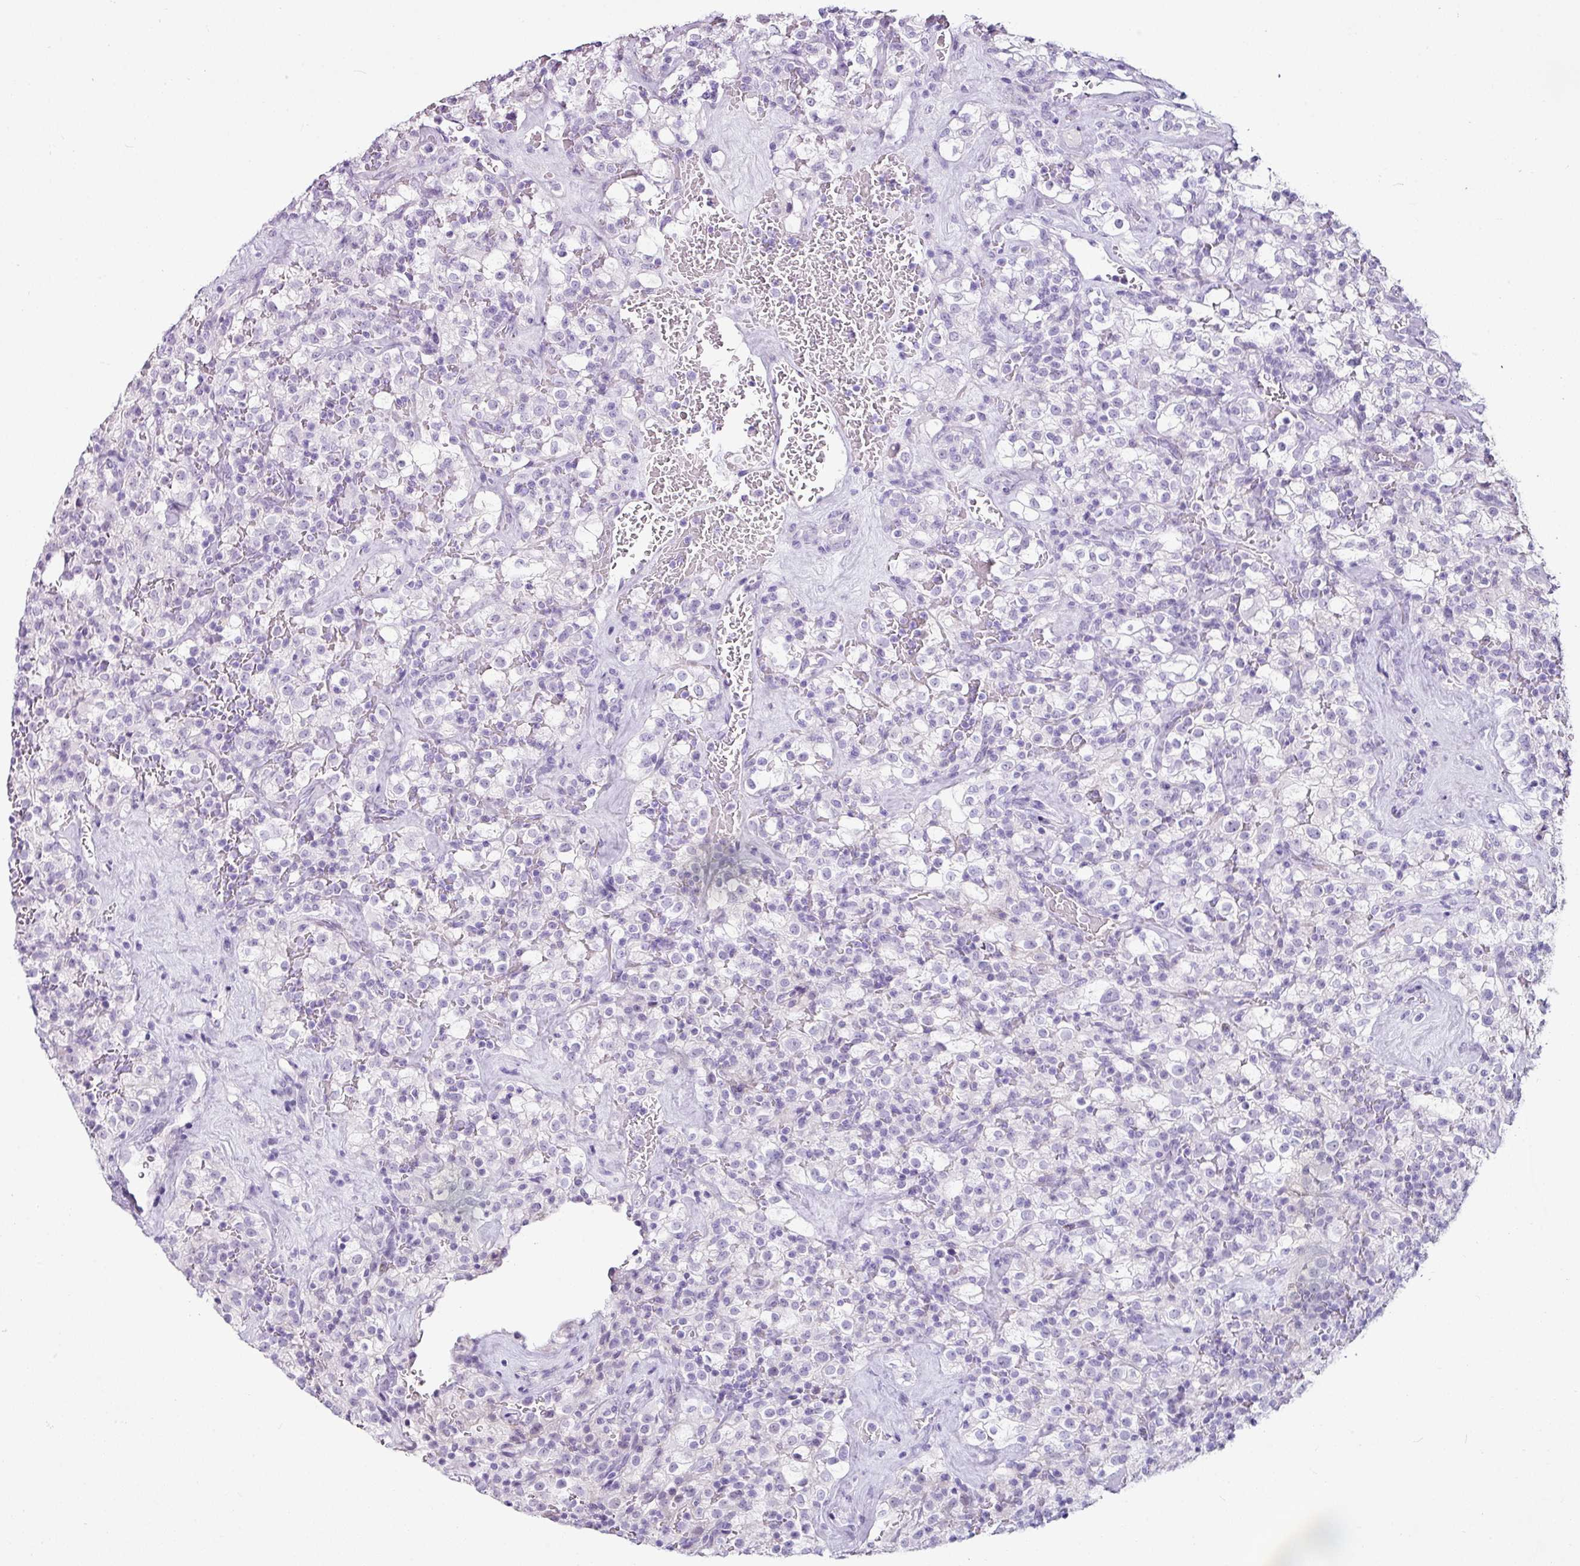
{"staining": {"intensity": "negative", "quantity": "none", "location": "none"}, "tissue": "renal cancer", "cell_type": "Tumor cells", "image_type": "cancer", "snomed": [{"axis": "morphology", "description": "Adenocarcinoma, NOS"}, {"axis": "topography", "description": "Kidney"}], "caption": "Image shows no significant protein positivity in tumor cells of renal adenocarcinoma.", "gene": "TRA2A", "patient": {"sex": "female", "age": 74}}